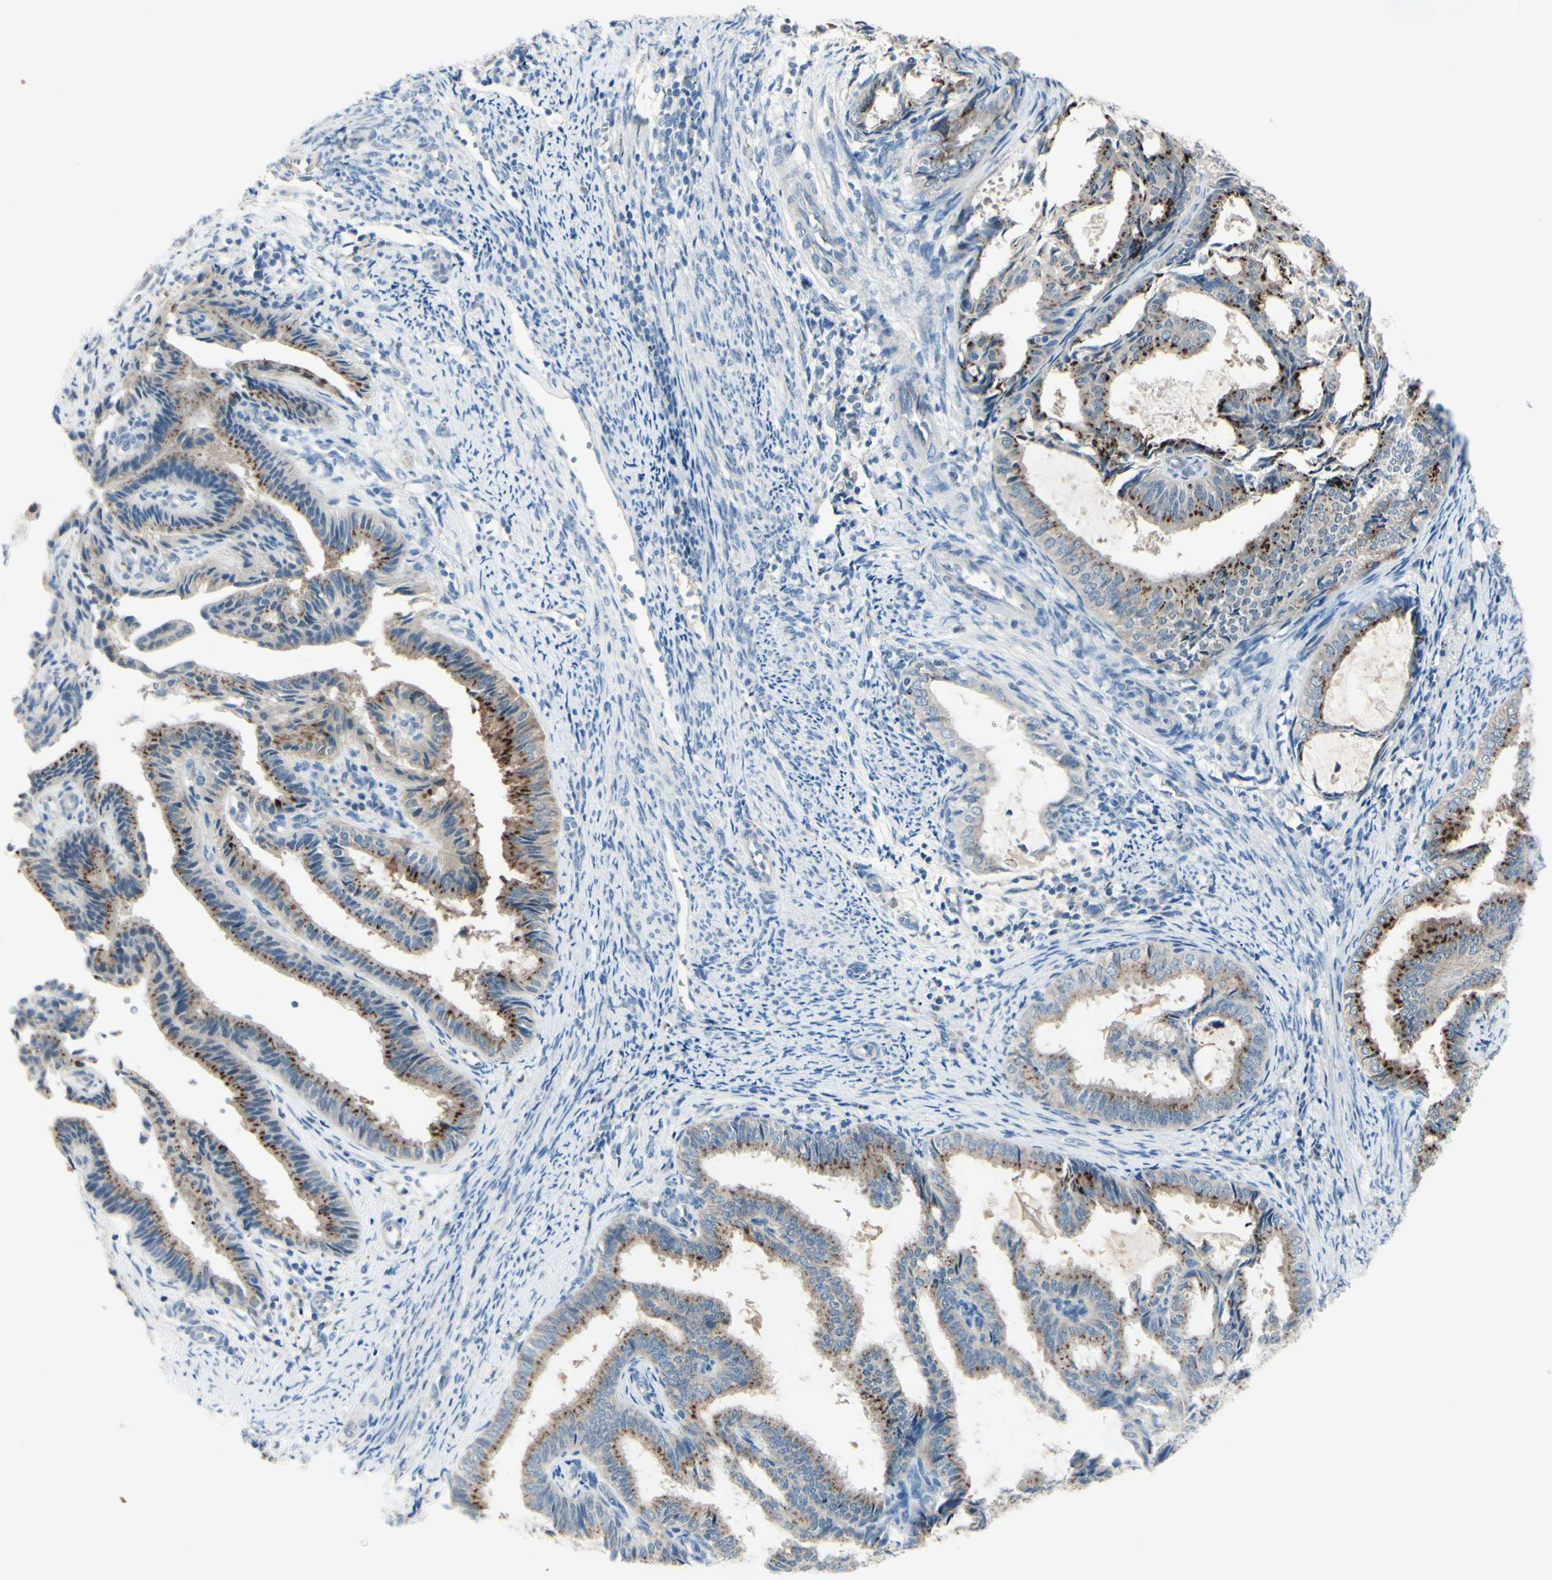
{"staining": {"intensity": "strong", "quantity": "25%-75%", "location": "cytoplasmic/membranous"}, "tissue": "endometrial cancer", "cell_type": "Tumor cells", "image_type": "cancer", "snomed": [{"axis": "morphology", "description": "Adenocarcinoma, NOS"}, {"axis": "topography", "description": "Endometrium"}], "caption": "High-power microscopy captured an immunohistochemistry (IHC) micrograph of endometrial adenocarcinoma, revealing strong cytoplasmic/membranous expression in about 25%-75% of tumor cells.", "gene": "B4GALT1", "patient": {"sex": "female", "age": 58}}